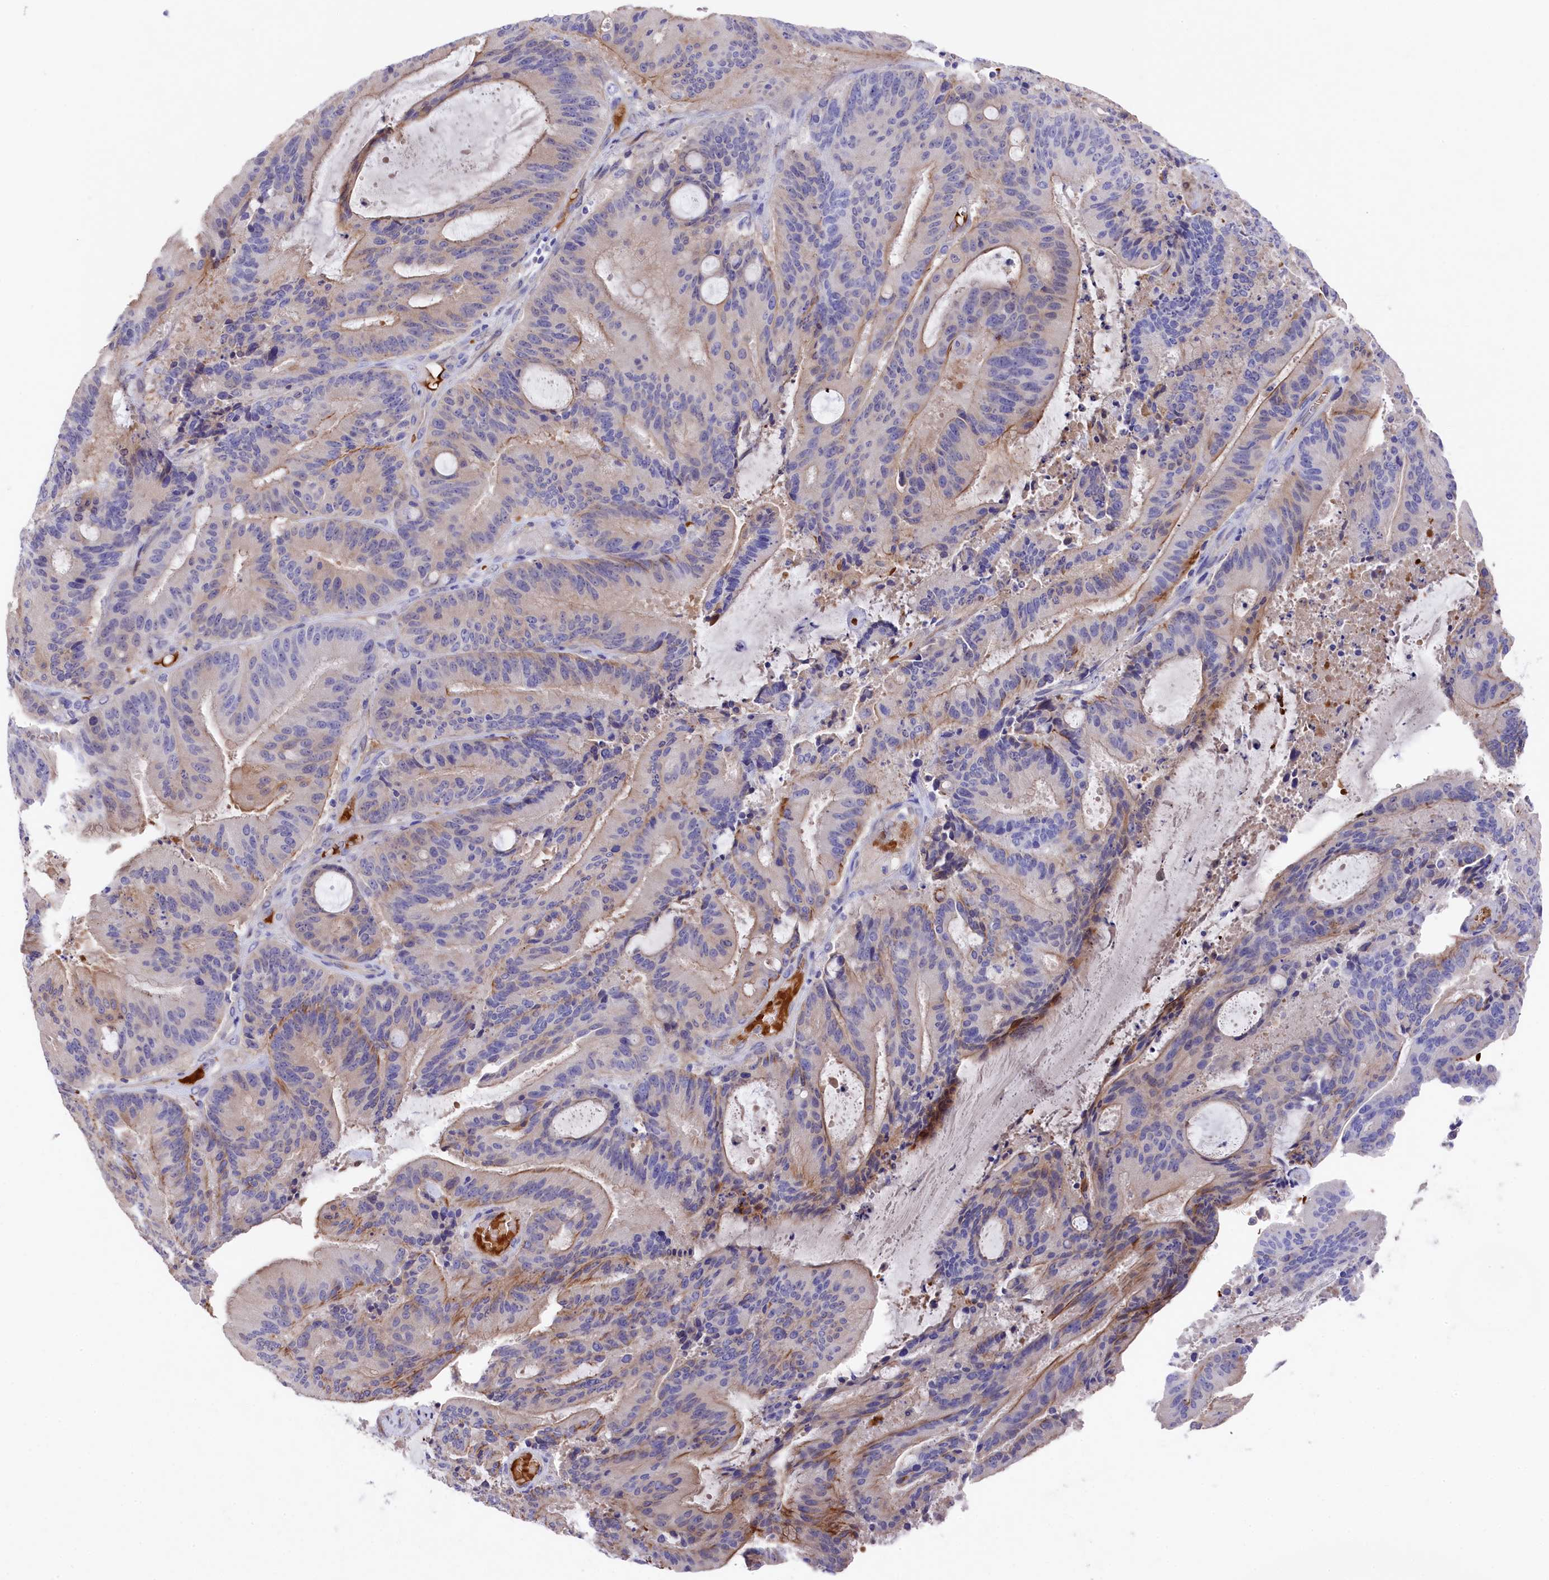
{"staining": {"intensity": "moderate", "quantity": "<25%", "location": "cytoplasmic/membranous"}, "tissue": "liver cancer", "cell_type": "Tumor cells", "image_type": "cancer", "snomed": [{"axis": "morphology", "description": "Normal tissue, NOS"}, {"axis": "morphology", "description": "Cholangiocarcinoma"}, {"axis": "topography", "description": "Liver"}, {"axis": "topography", "description": "Peripheral nerve tissue"}], "caption": "Tumor cells display low levels of moderate cytoplasmic/membranous positivity in about <25% of cells in liver cancer (cholangiocarcinoma). The staining was performed using DAB, with brown indicating positive protein expression. Nuclei are stained blue with hematoxylin.", "gene": "LHFPL4", "patient": {"sex": "female", "age": 73}}